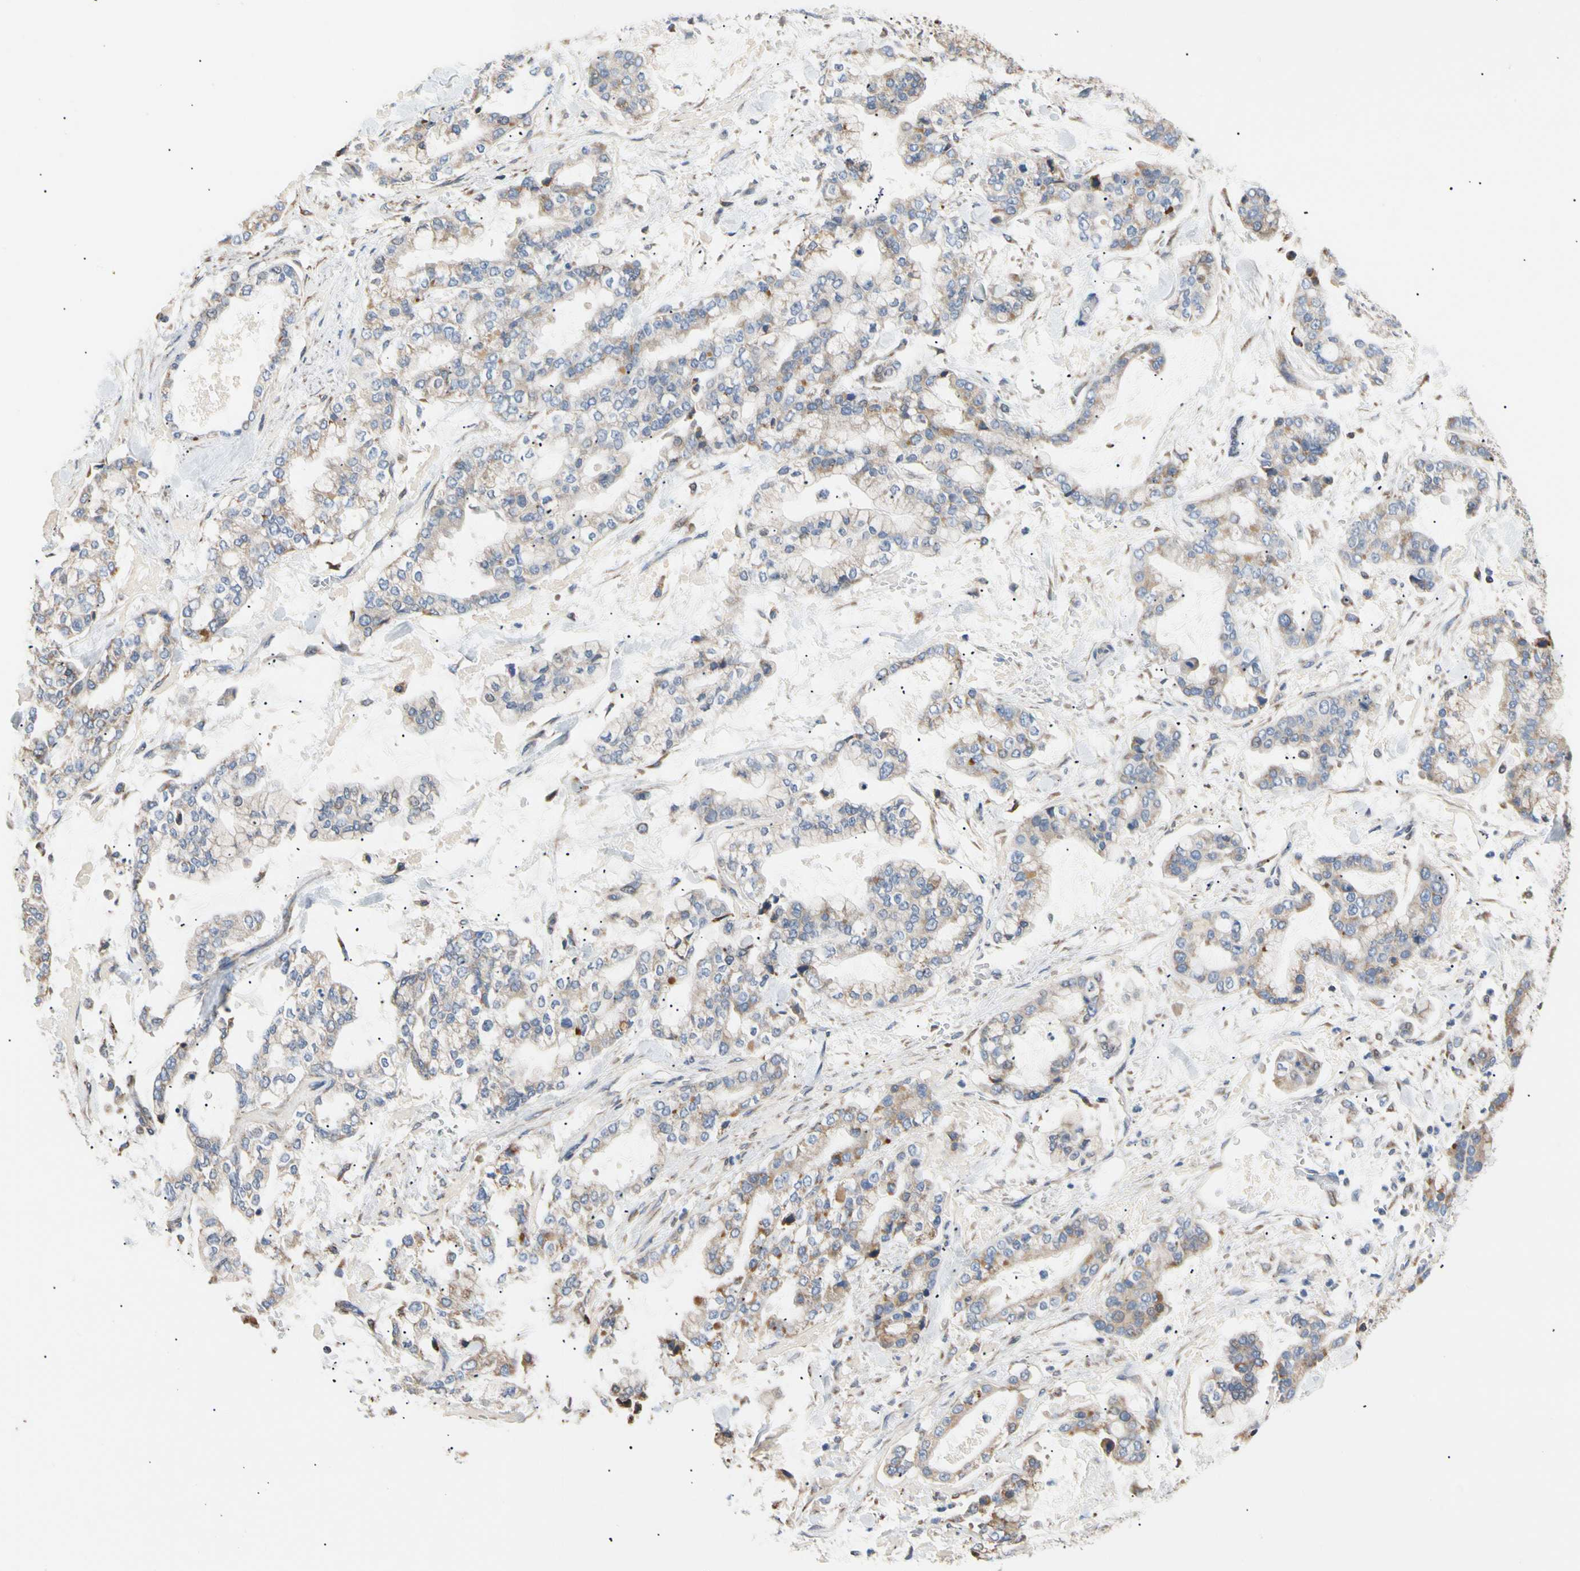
{"staining": {"intensity": "weak", "quantity": "25%-75%", "location": "cytoplasmic/membranous"}, "tissue": "stomach cancer", "cell_type": "Tumor cells", "image_type": "cancer", "snomed": [{"axis": "morphology", "description": "Normal tissue, NOS"}, {"axis": "morphology", "description": "Adenocarcinoma, NOS"}, {"axis": "topography", "description": "Stomach, upper"}, {"axis": "topography", "description": "Stomach"}], "caption": "Stomach adenocarcinoma stained for a protein (brown) exhibits weak cytoplasmic/membranous positive expression in about 25%-75% of tumor cells.", "gene": "PLGRKT", "patient": {"sex": "male", "age": 76}}